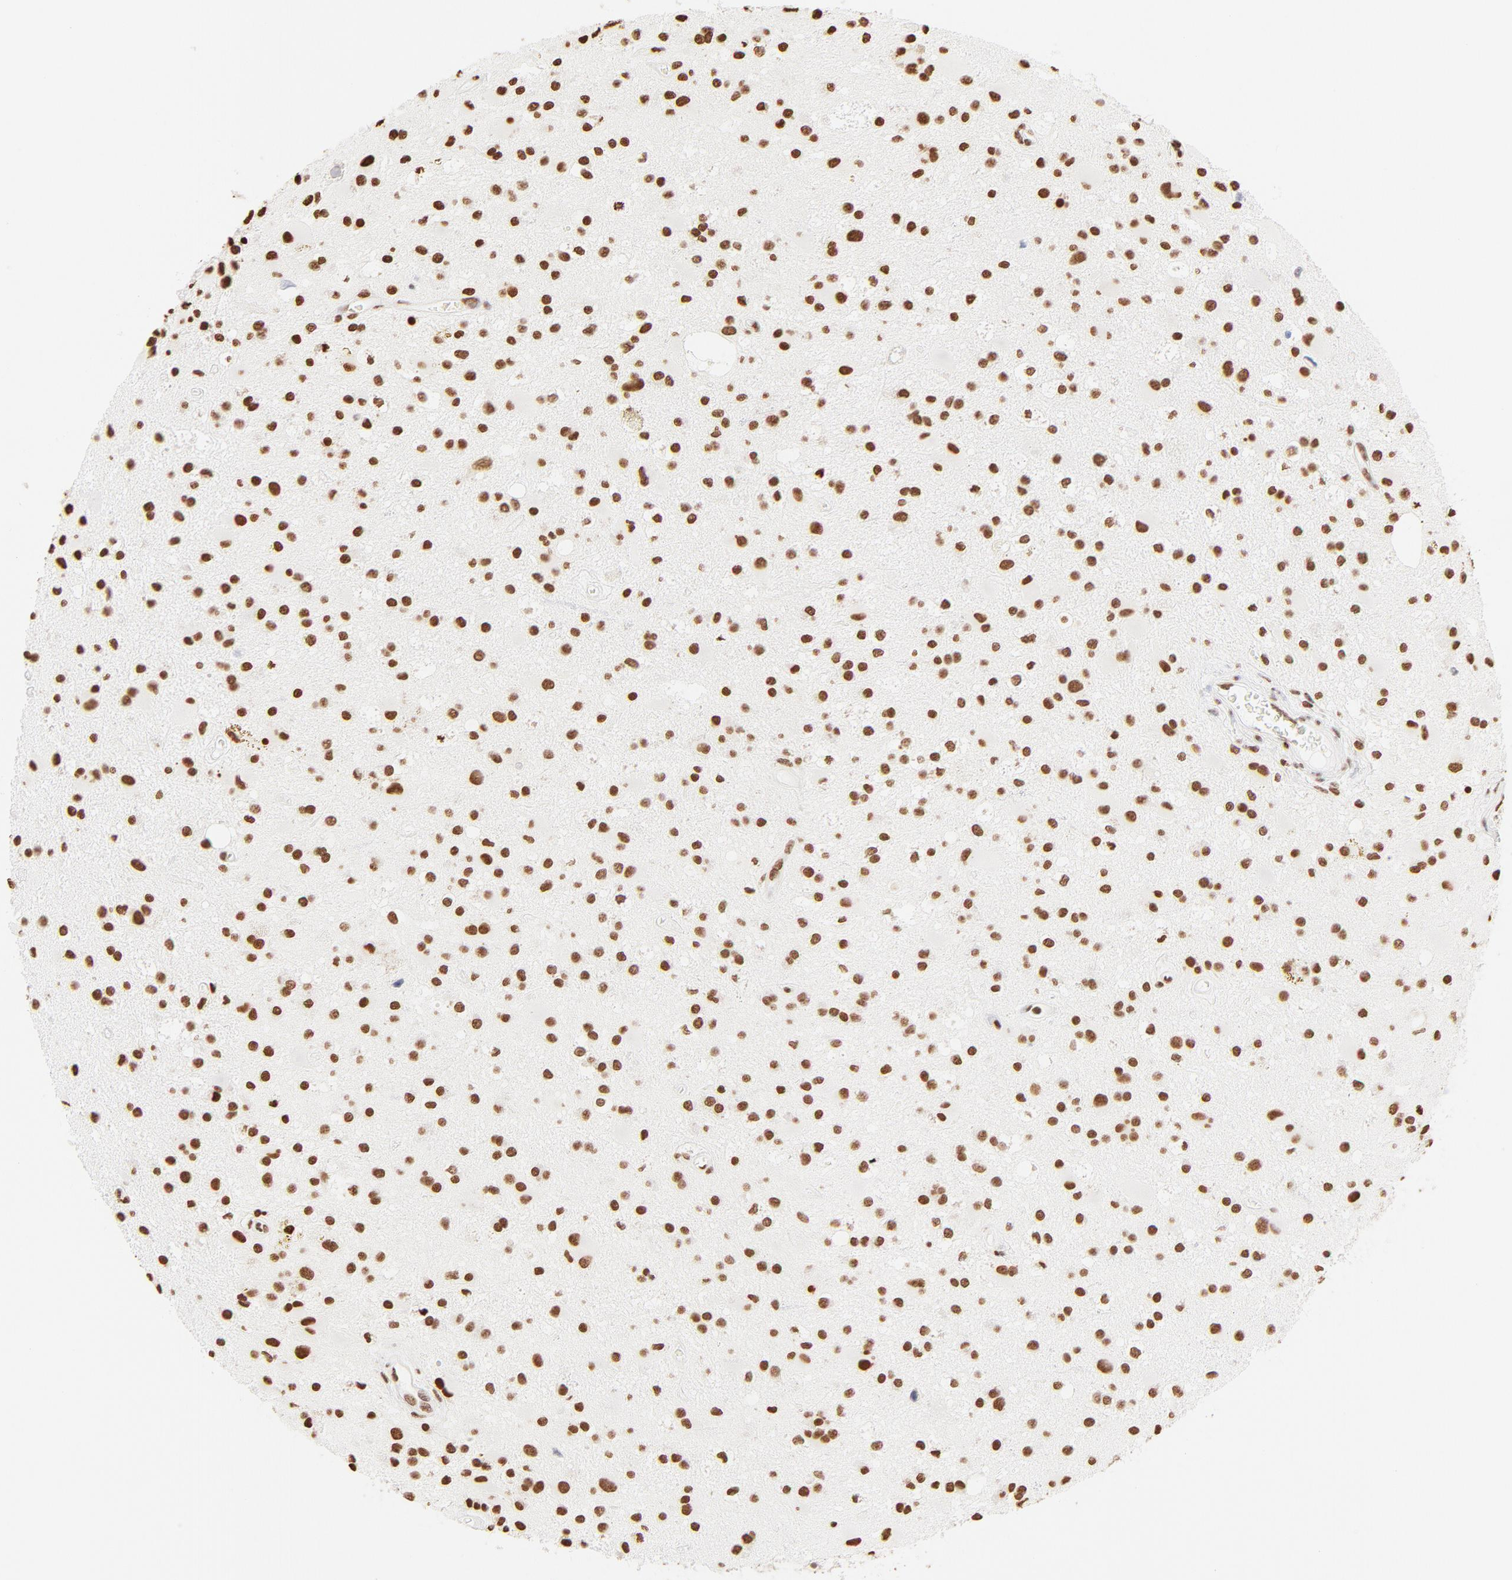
{"staining": {"intensity": "strong", "quantity": ">75%", "location": "nuclear"}, "tissue": "glioma", "cell_type": "Tumor cells", "image_type": "cancer", "snomed": [{"axis": "morphology", "description": "Glioma, malignant, Low grade"}, {"axis": "topography", "description": "Brain"}], "caption": "This photomicrograph displays glioma stained with immunohistochemistry to label a protein in brown. The nuclear of tumor cells show strong positivity for the protein. Nuclei are counter-stained blue.", "gene": "ZNF540", "patient": {"sex": "male", "age": 58}}